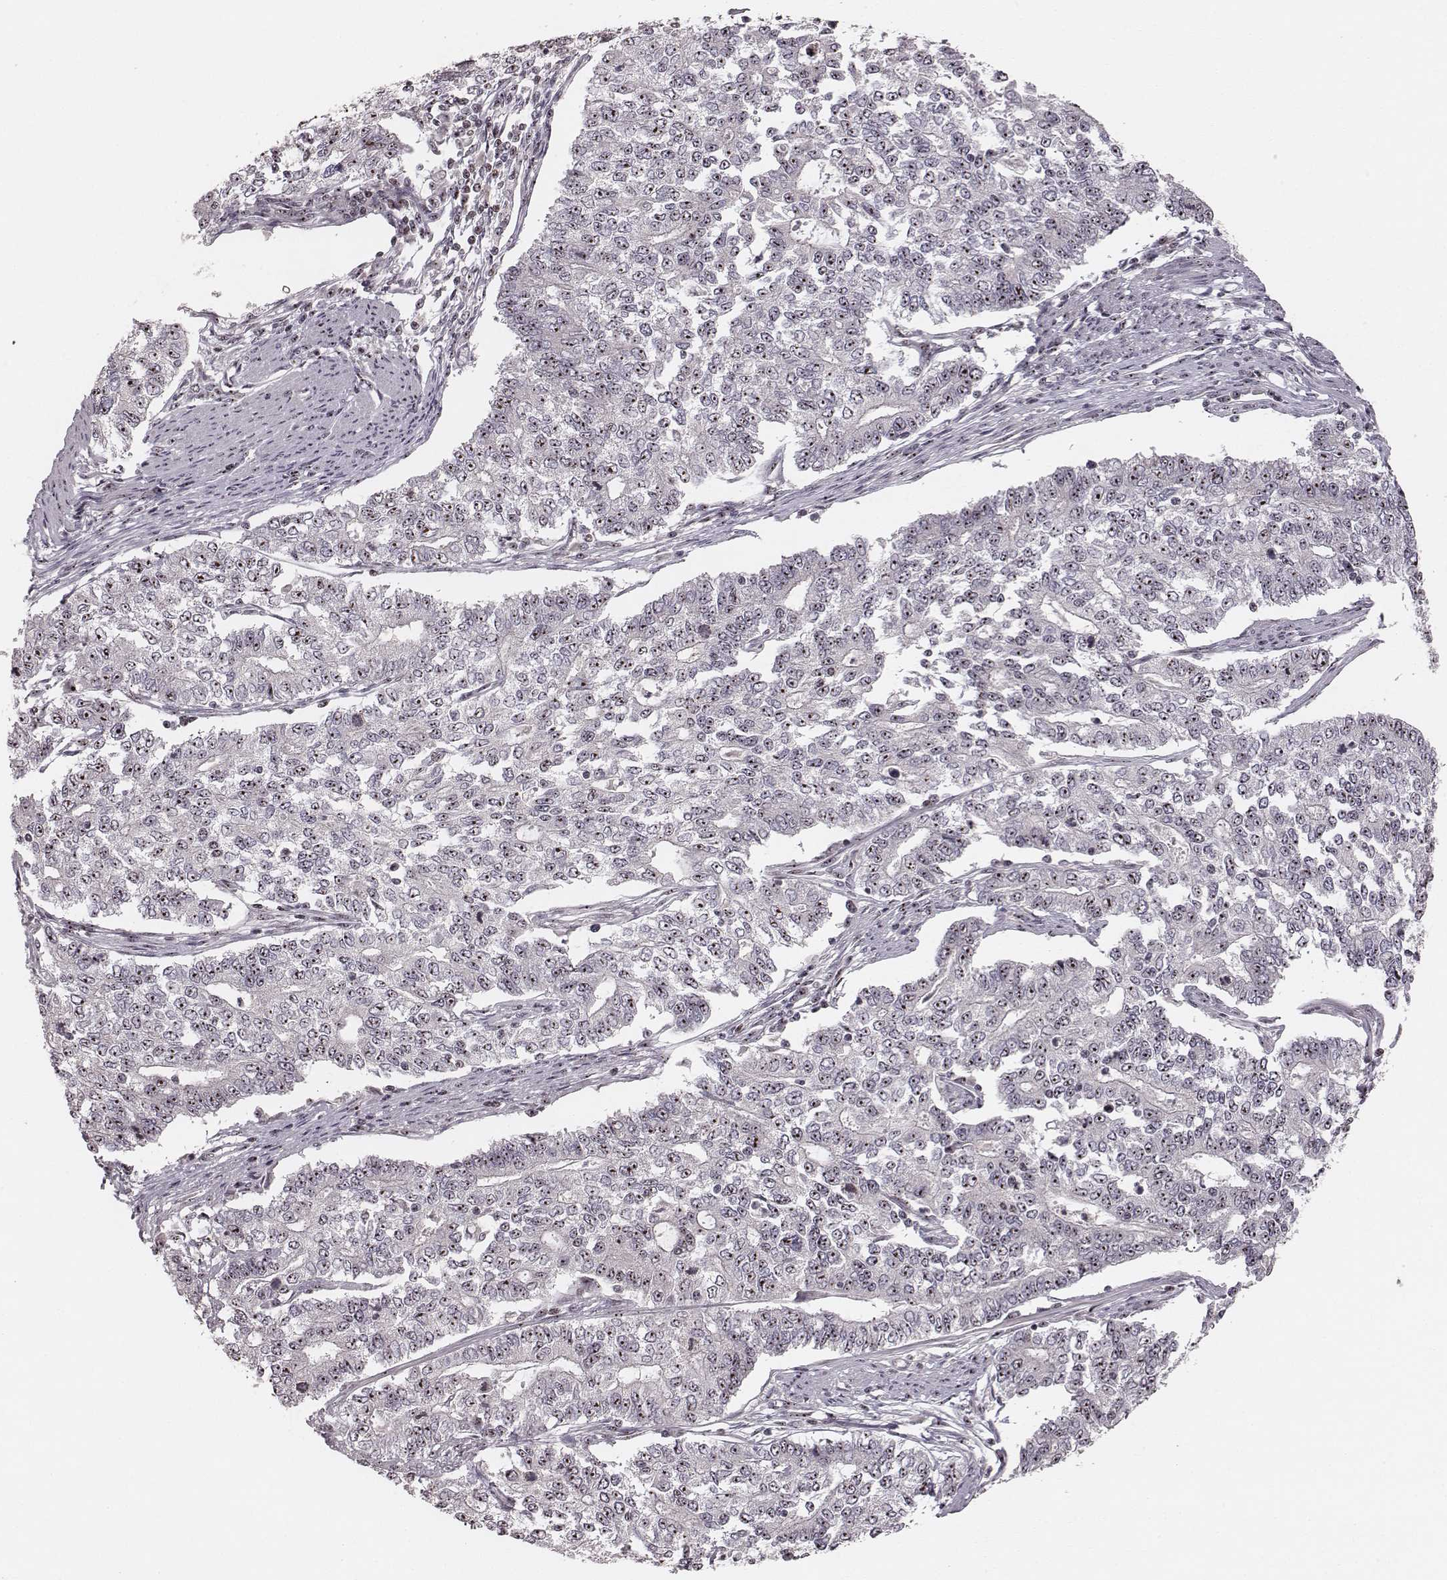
{"staining": {"intensity": "moderate", "quantity": ">75%", "location": "nuclear"}, "tissue": "endometrial cancer", "cell_type": "Tumor cells", "image_type": "cancer", "snomed": [{"axis": "morphology", "description": "Adenocarcinoma, NOS"}, {"axis": "topography", "description": "Uterus"}], "caption": "A micrograph showing moderate nuclear staining in approximately >75% of tumor cells in endometrial cancer, as visualized by brown immunohistochemical staining.", "gene": "NOP56", "patient": {"sex": "female", "age": 59}}